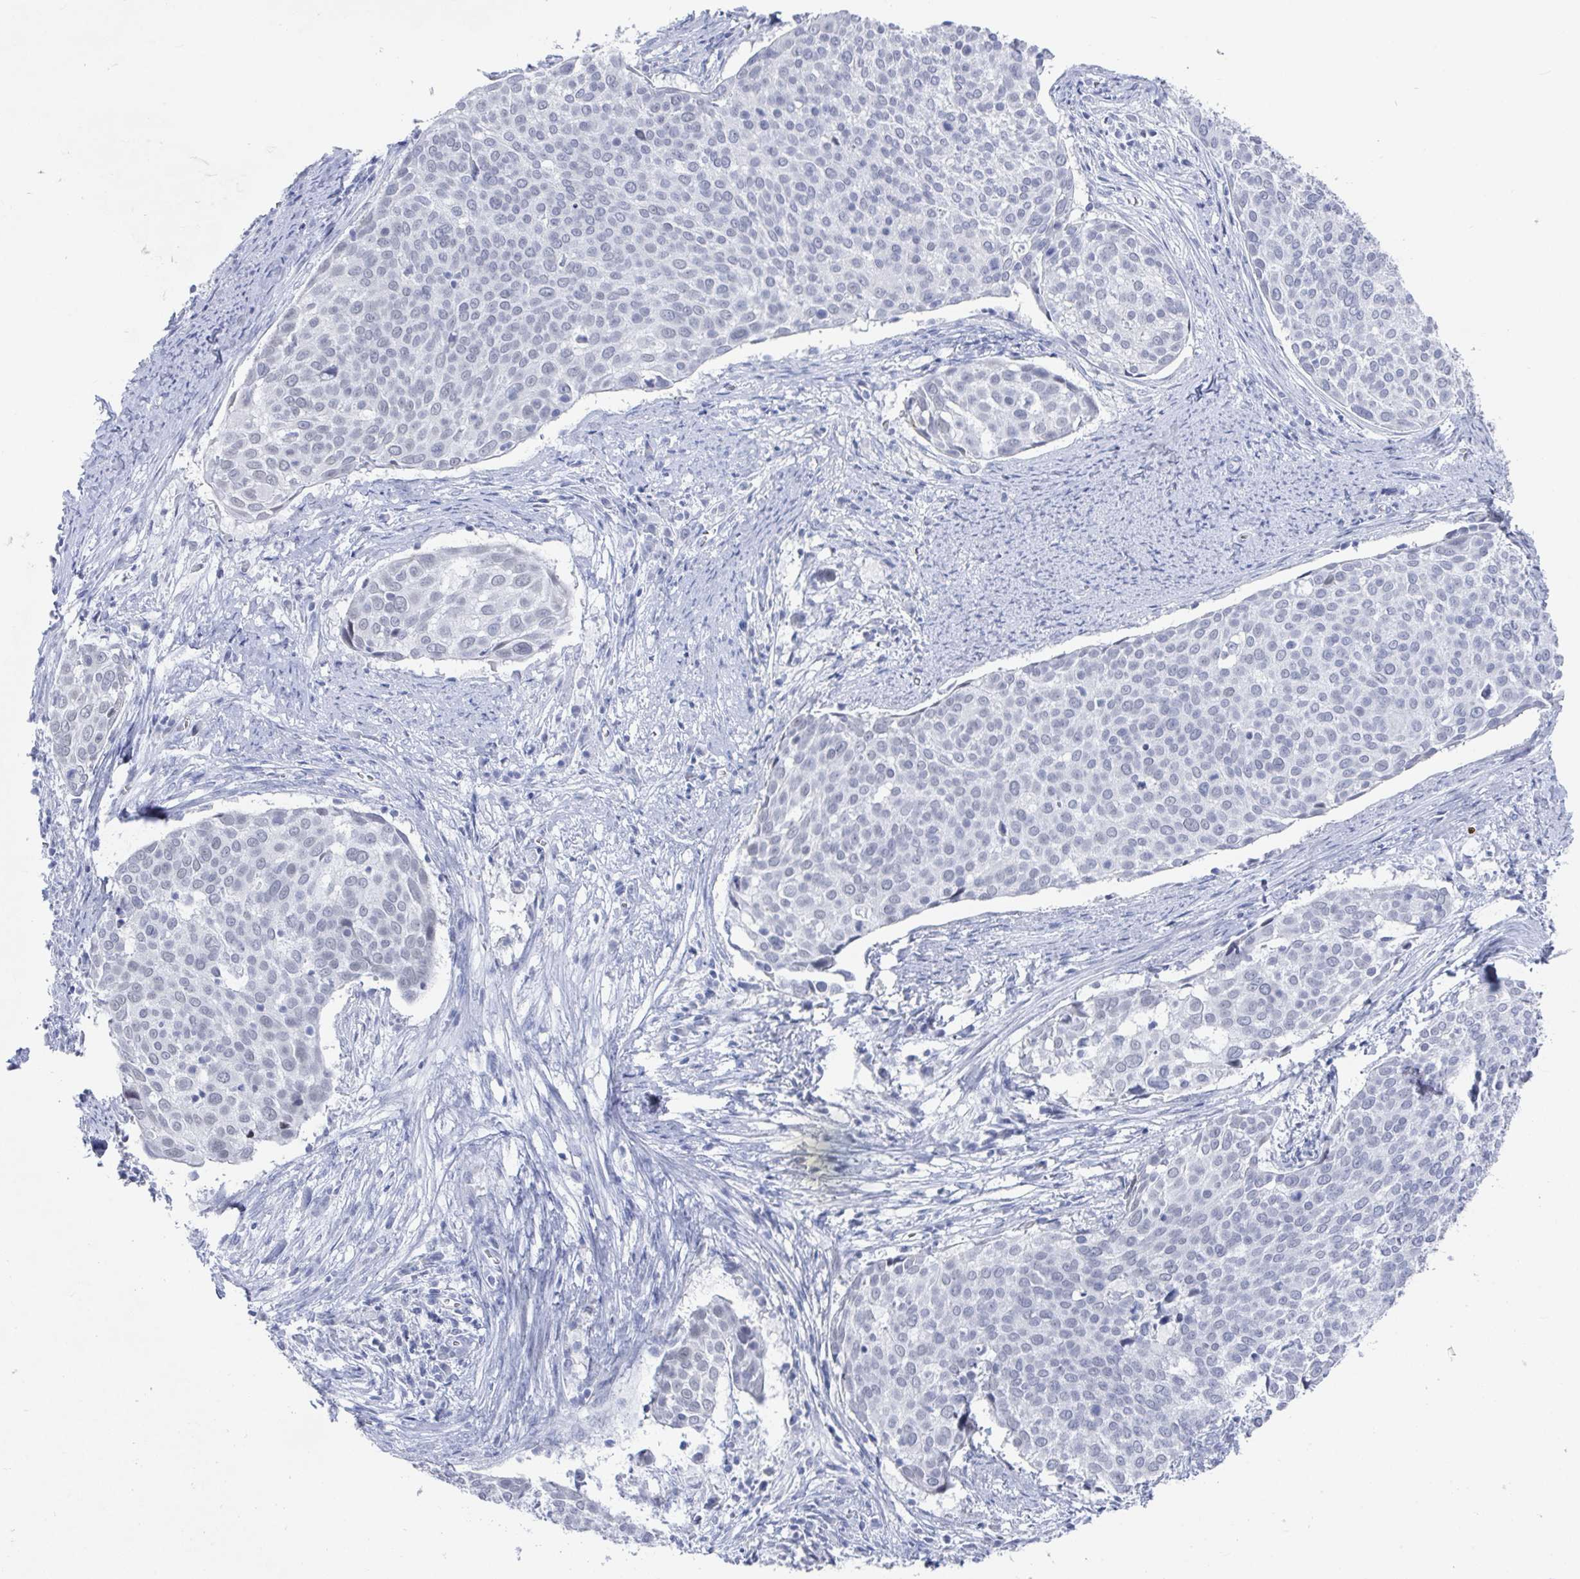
{"staining": {"intensity": "negative", "quantity": "none", "location": "none"}, "tissue": "cervical cancer", "cell_type": "Tumor cells", "image_type": "cancer", "snomed": [{"axis": "morphology", "description": "Squamous cell carcinoma, NOS"}, {"axis": "topography", "description": "Cervix"}], "caption": "This is an IHC micrograph of human cervical squamous cell carcinoma. There is no positivity in tumor cells.", "gene": "CAMKV", "patient": {"sex": "female", "age": 39}}